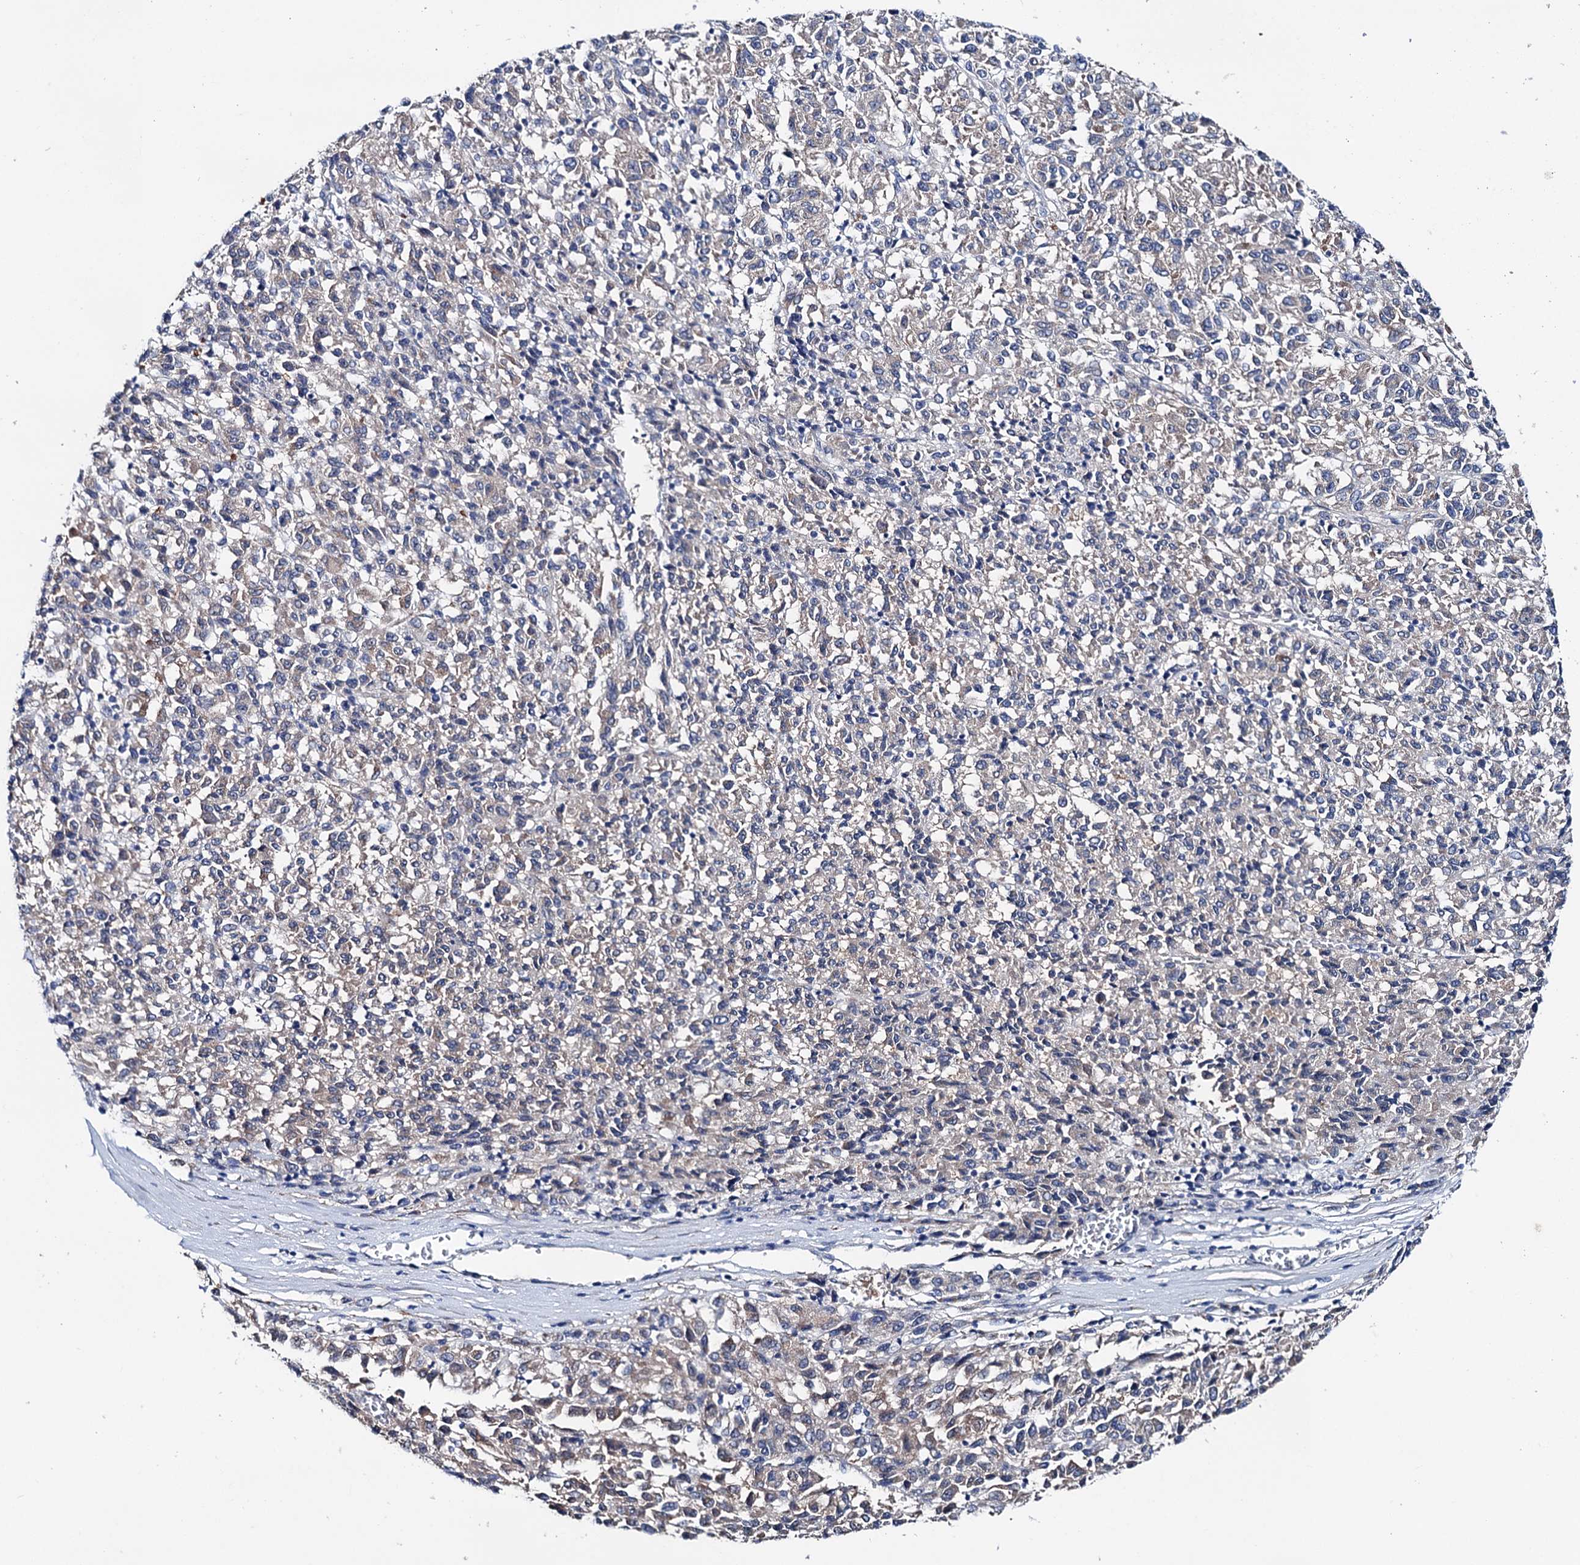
{"staining": {"intensity": "weak", "quantity": "25%-75%", "location": "cytoplasmic/membranous"}, "tissue": "melanoma", "cell_type": "Tumor cells", "image_type": "cancer", "snomed": [{"axis": "morphology", "description": "Malignant melanoma, Metastatic site"}, {"axis": "topography", "description": "Lung"}], "caption": "Melanoma stained with immunohistochemistry (IHC) demonstrates weak cytoplasmic/membranous positivity in approximately 25%-75% of tumor cells. Using DAB (3,3'-diaminobenzidine) (brown) and hematoxylin (blue) stains, captured at high magnification using brightfield microscopy.", "gene": "SHROOM1", "patient": {"sex": "male", "age": 64}}